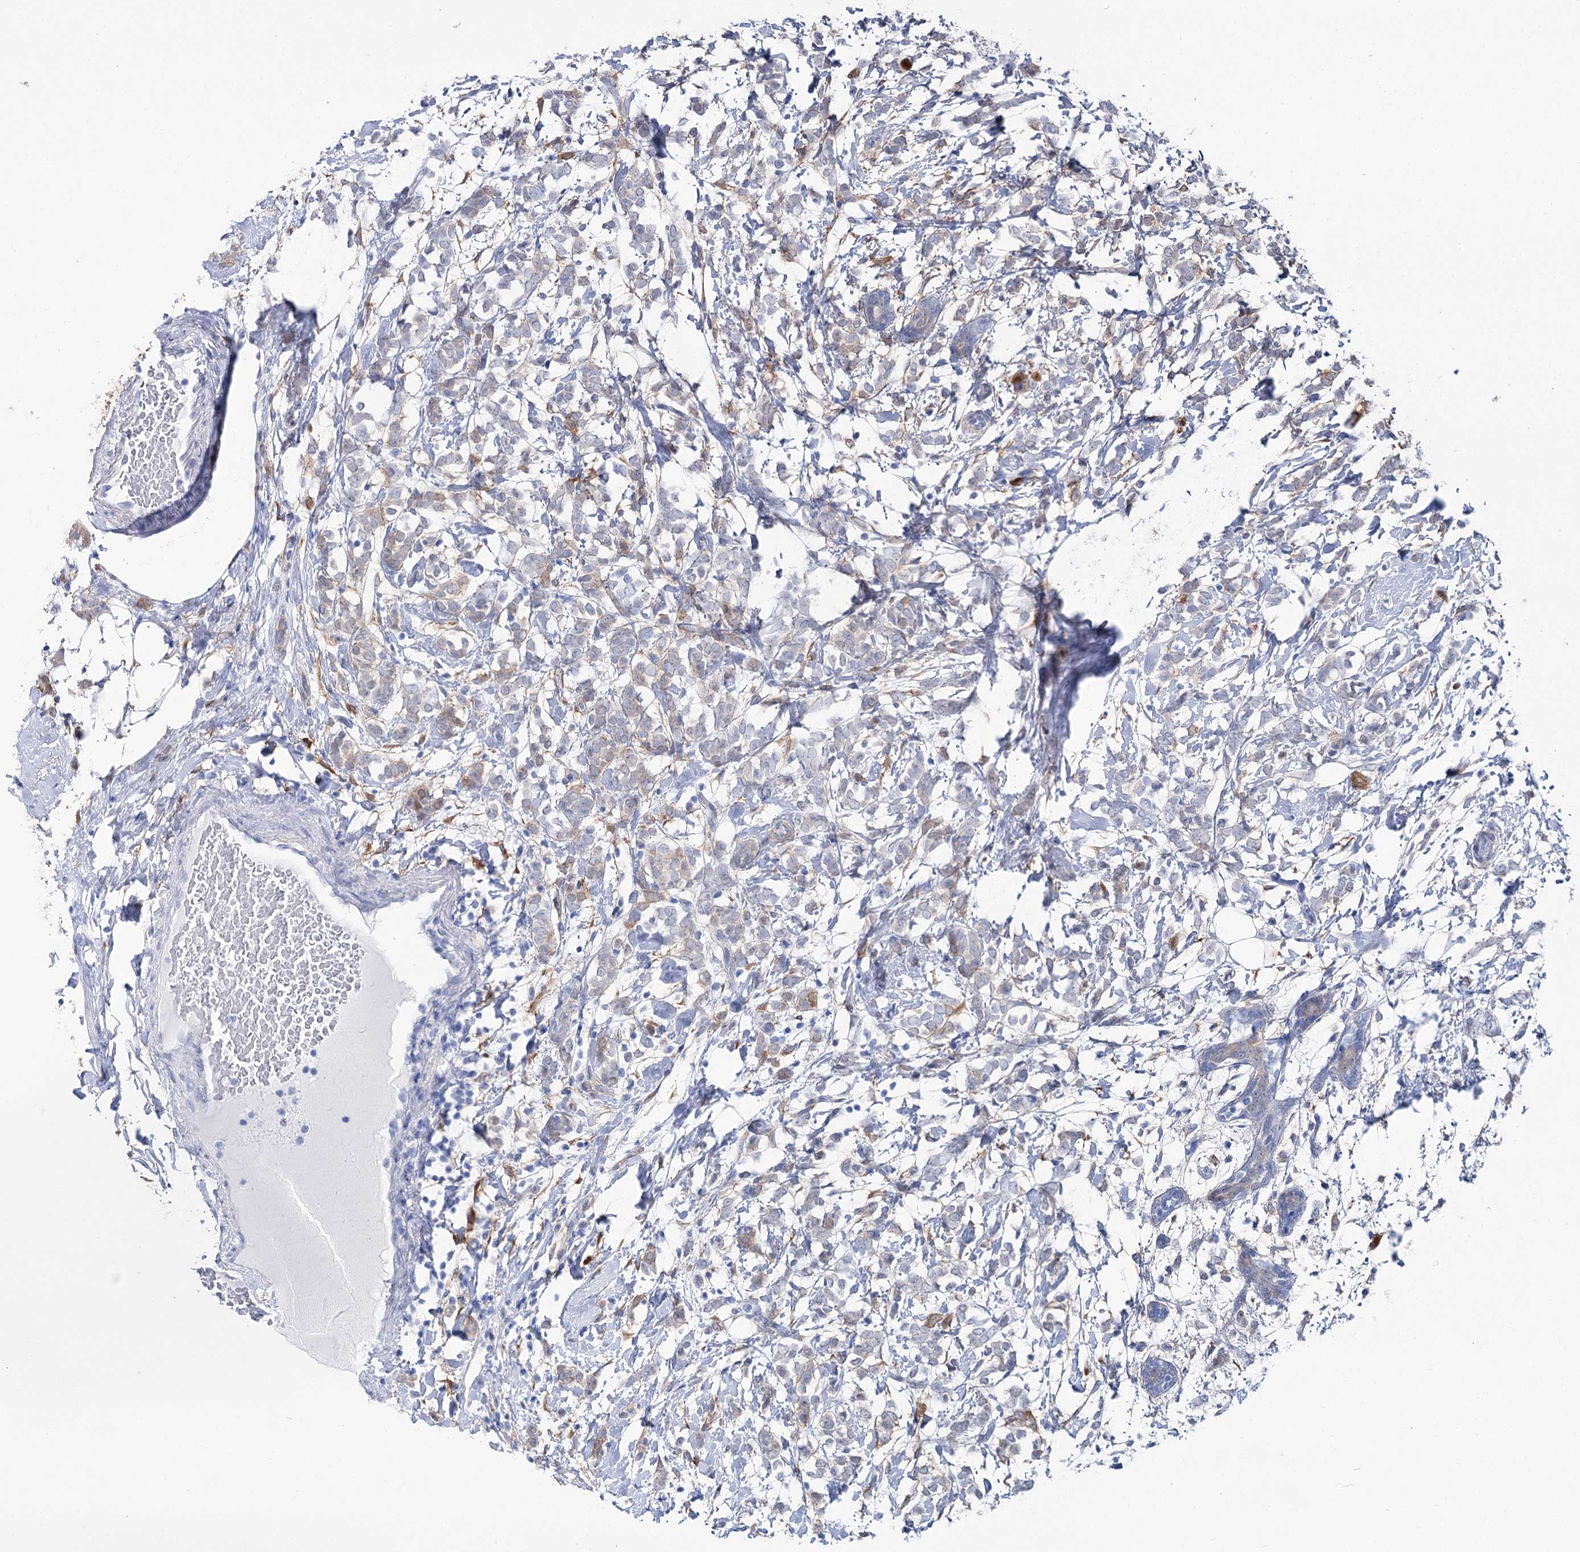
{"staining": {"intensity": "weak", "quantity": "<25%", "location": "cytoplasmic/membranous"}, "tissue": "breast cancer", "cell_type": "Tumor cells", "image_type": "cancer", "snomed": [{"axis": "morphology", "description": "Normal tissue, NOS"}, {"axis": "morphology", "description": "Lobular carcinoma"}, {"axis": "topography", "description": "Breast"}], "caption": "This is an IHC micrograph of breast cancer. There is no expression in tumor cells.", "gene": "UGDH", "patient": {"sex": "female", "age": 47}}